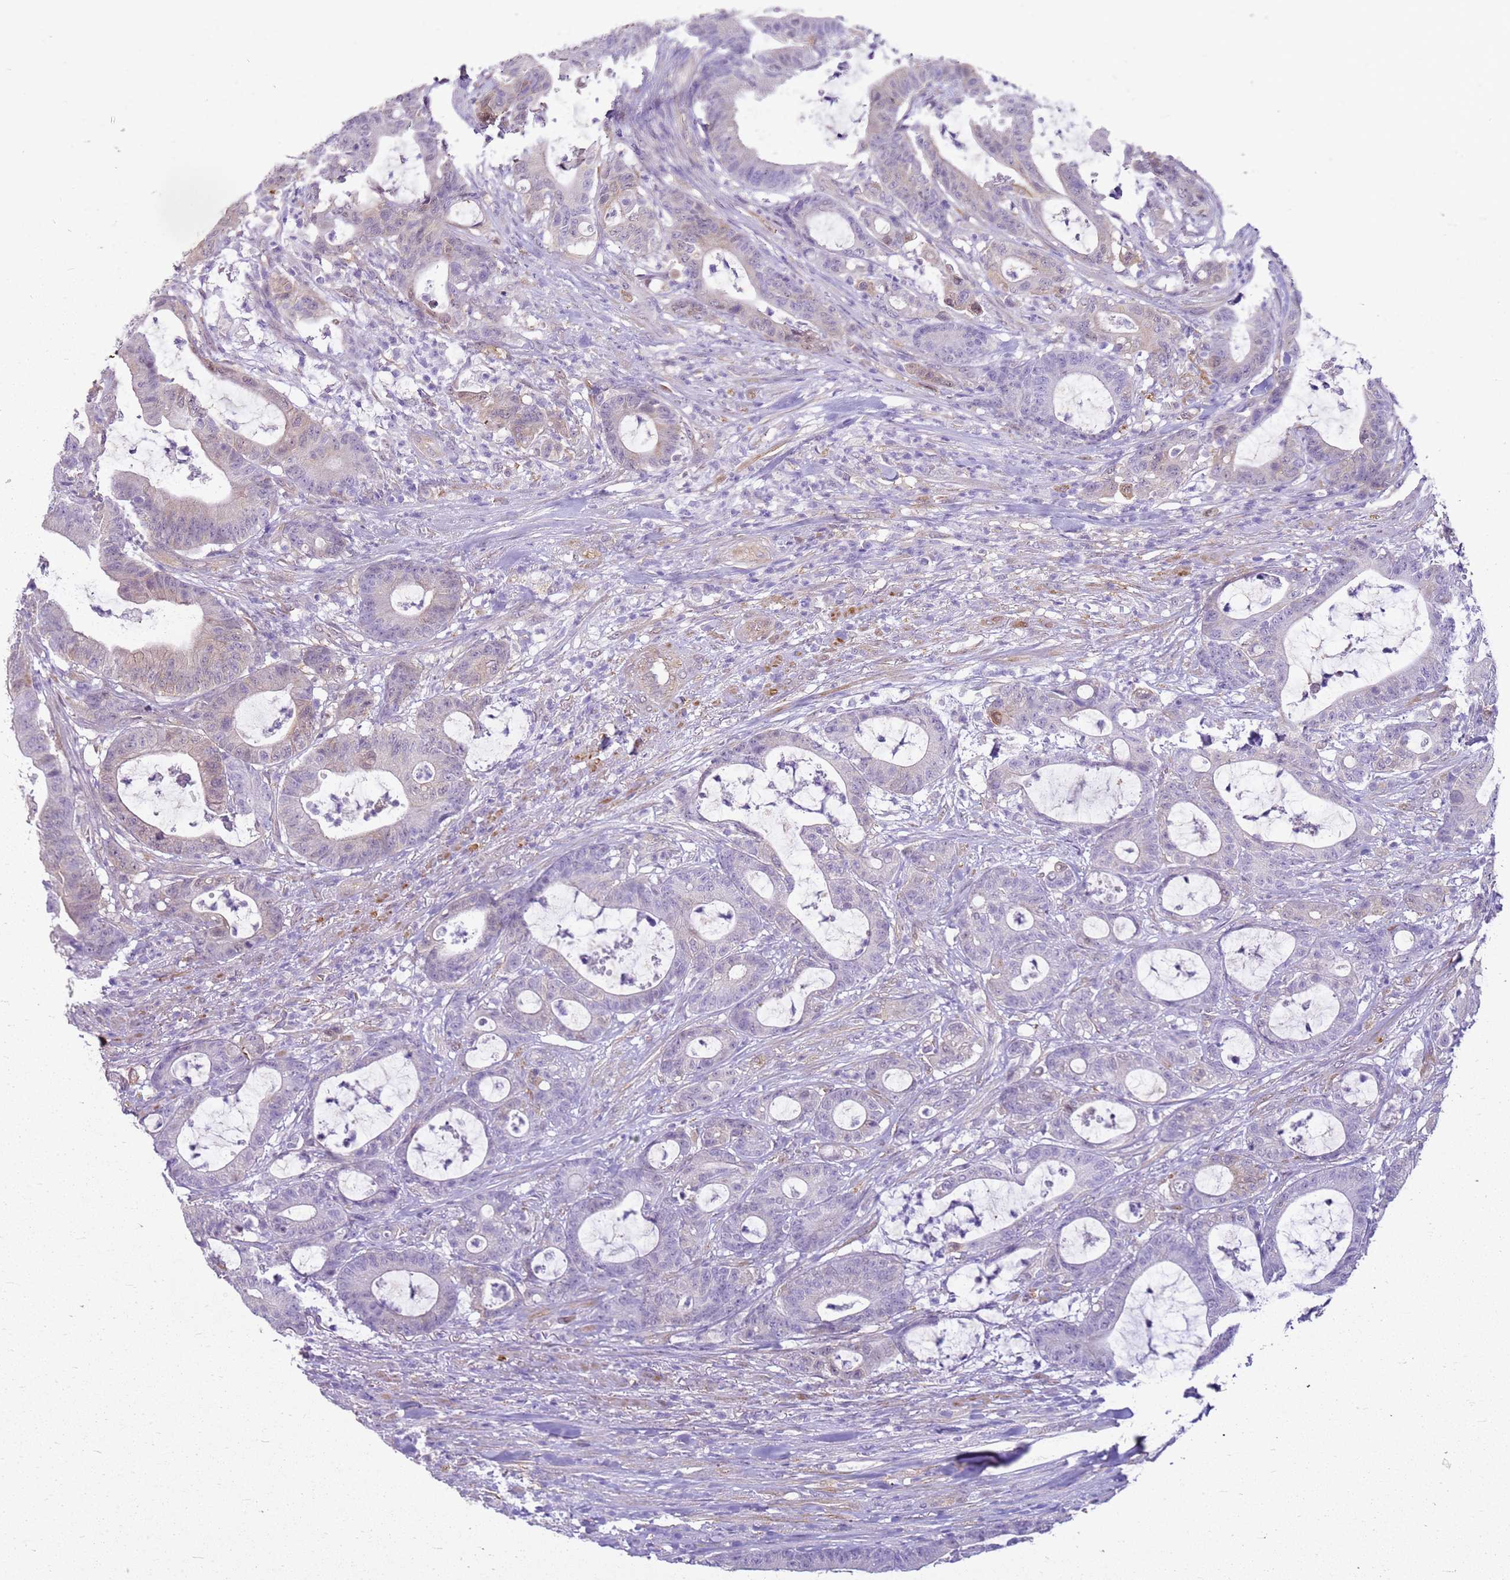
{"staining": {"intensity": "negative", "quantity": "none", "location": "none"}, "tissue": "colorectal cancer", "cell_type": "Tumor cells", "image_type": "cancer", "snomed": [{"axis": "morphology", "description": "Adenocarcinoma, NOS"}, {"axis": "topography", "description": "Colon"}], "caption": "DAB (3,3'-diaminobenzidine) immunohistochemical staining of human colorectal cancer reveals no significant positivity in tumor cells.", "gene": "HSPB1", "patient": {"sex": "female", "age": 84}}